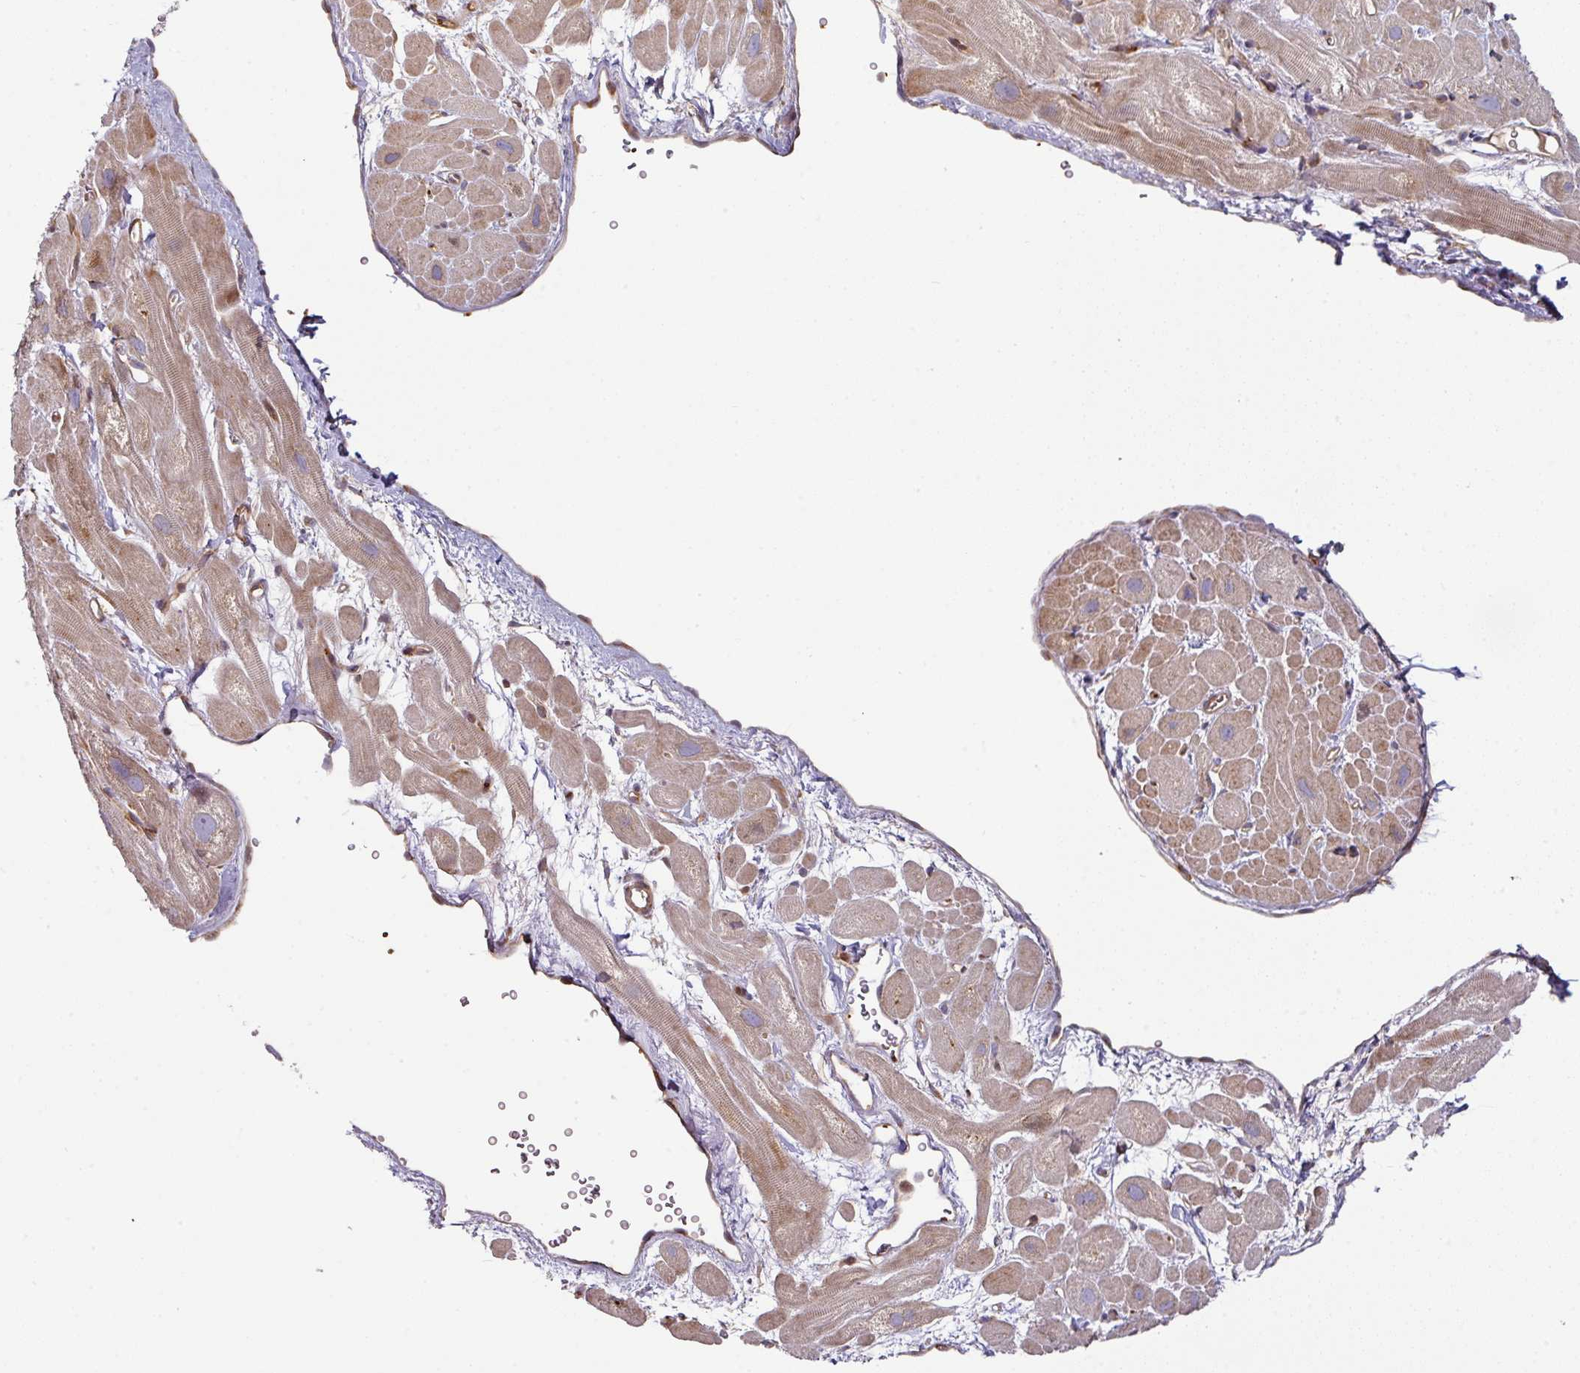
{"staining": {"intensity": "moderate", "quantity": "25%-75%", "location": "cytoplasmic/membranous"}, "tissue": "heart muscle", "cell_type": "Cardiomyocytes", "image_type": "normal", "snomed": [{"axis": "morphology", "description": "Normal tissue, NOS"}, {"axis": "topography", "description": "Heart"}], "caption": "Heart muscle stained with IHC demonstrates moderate cytoplasmic/membranous expression in about 25%-75% of cardiomyocytes.", "gene": "CASP2", "patient": {"sex": "male", "age": 49}}